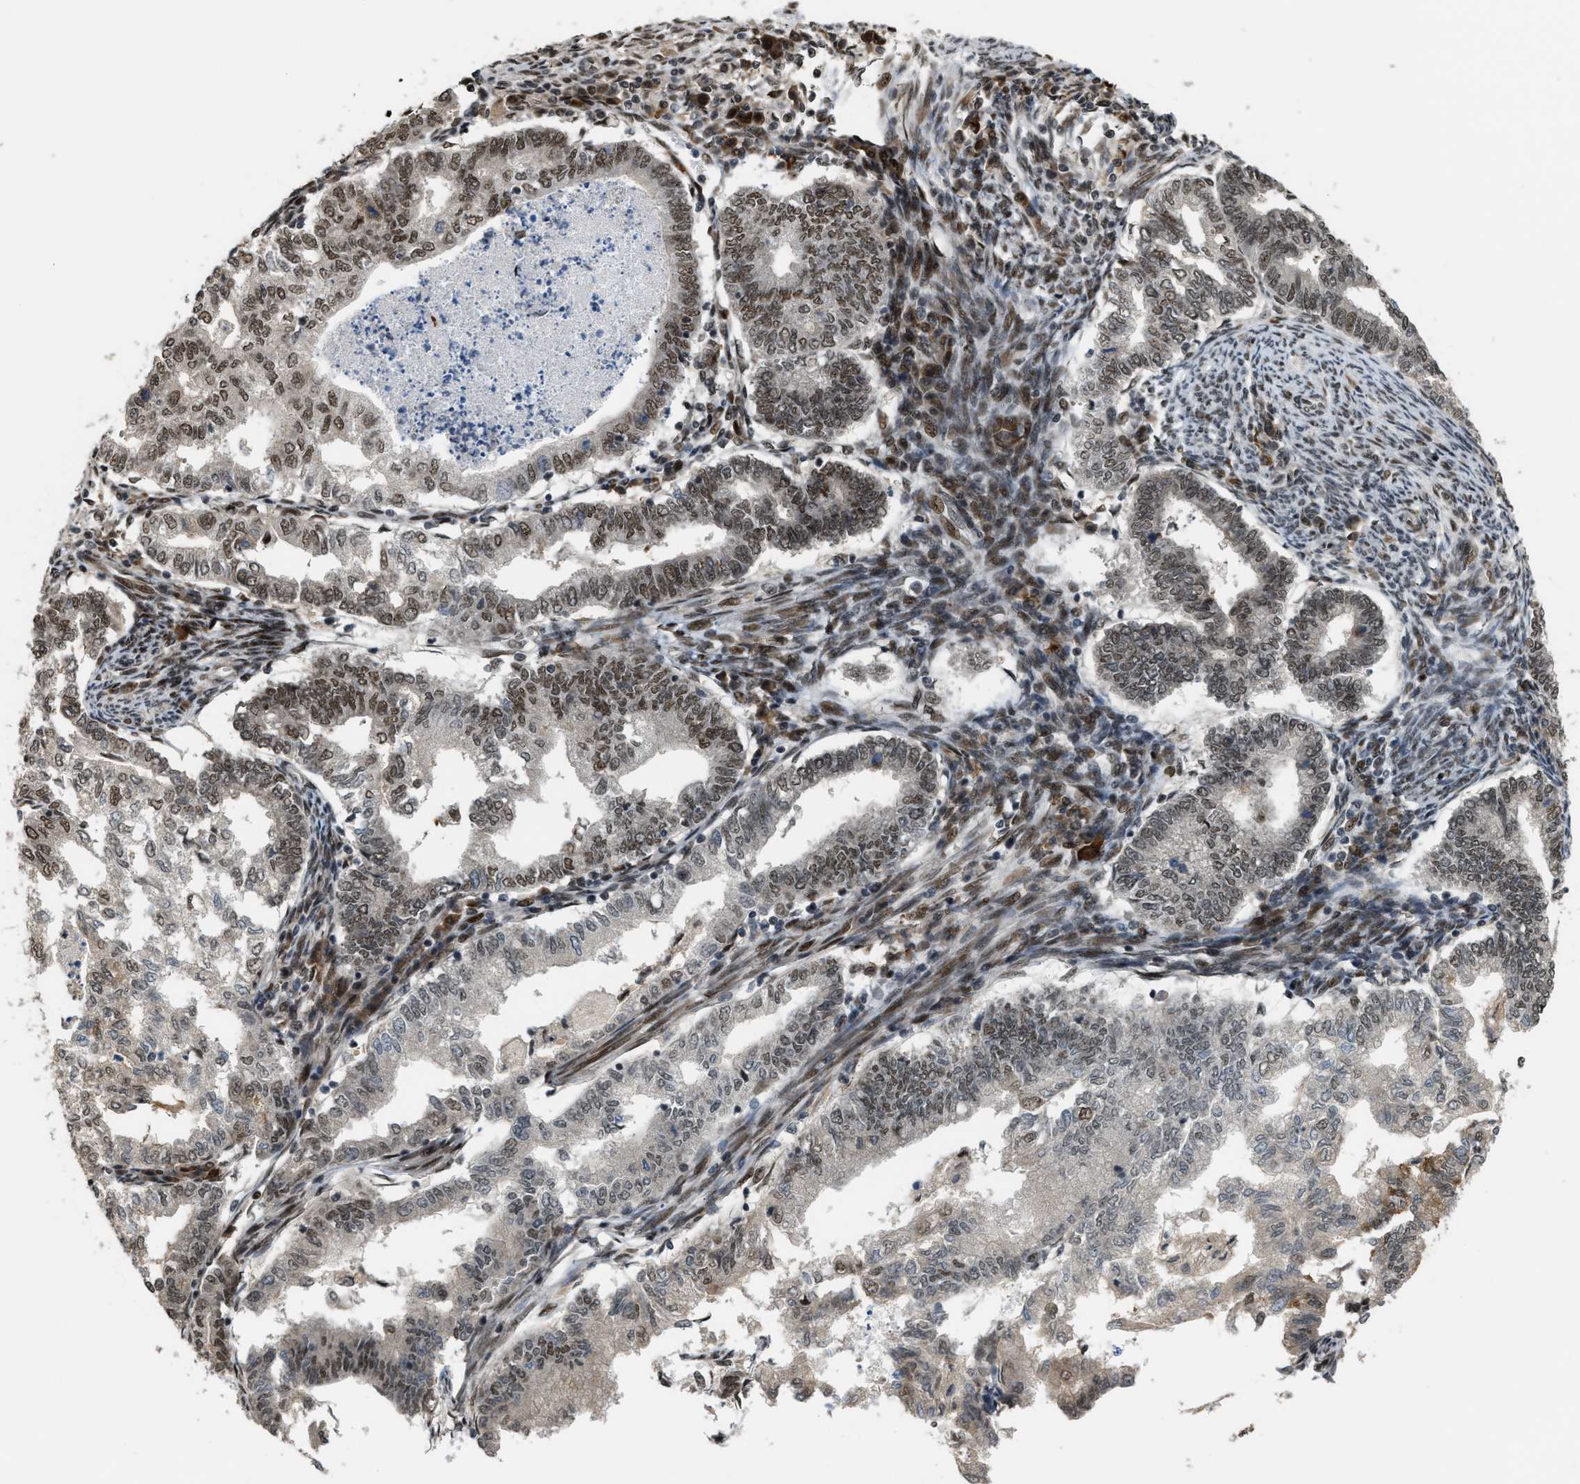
{"staining": {"intensity": "moderate", "quantity": "25%-75%", "location": "nuclear"}, "tissue": "endometrial cancer", "cell_type": "Tumor cells", "image_type": "cancer", "snomed": [{"axis": "morphology", "description": "Polyp, NOS"}, {"axis": "morphology", "description": "Adenocarcinoma, NOS"}, {"axis": "morphology", "description": "Adenoma, NOS"}, {"axis": "topography", "description": "Endometrium"}], "caption": "Tumor cells display medium levels of moderate nuclear staining in about 25%-75% of cells in human adenocarcinoma (endometrial).", "gene": "SERTAD2", "patient": {"sex": "female", "age": 79}}